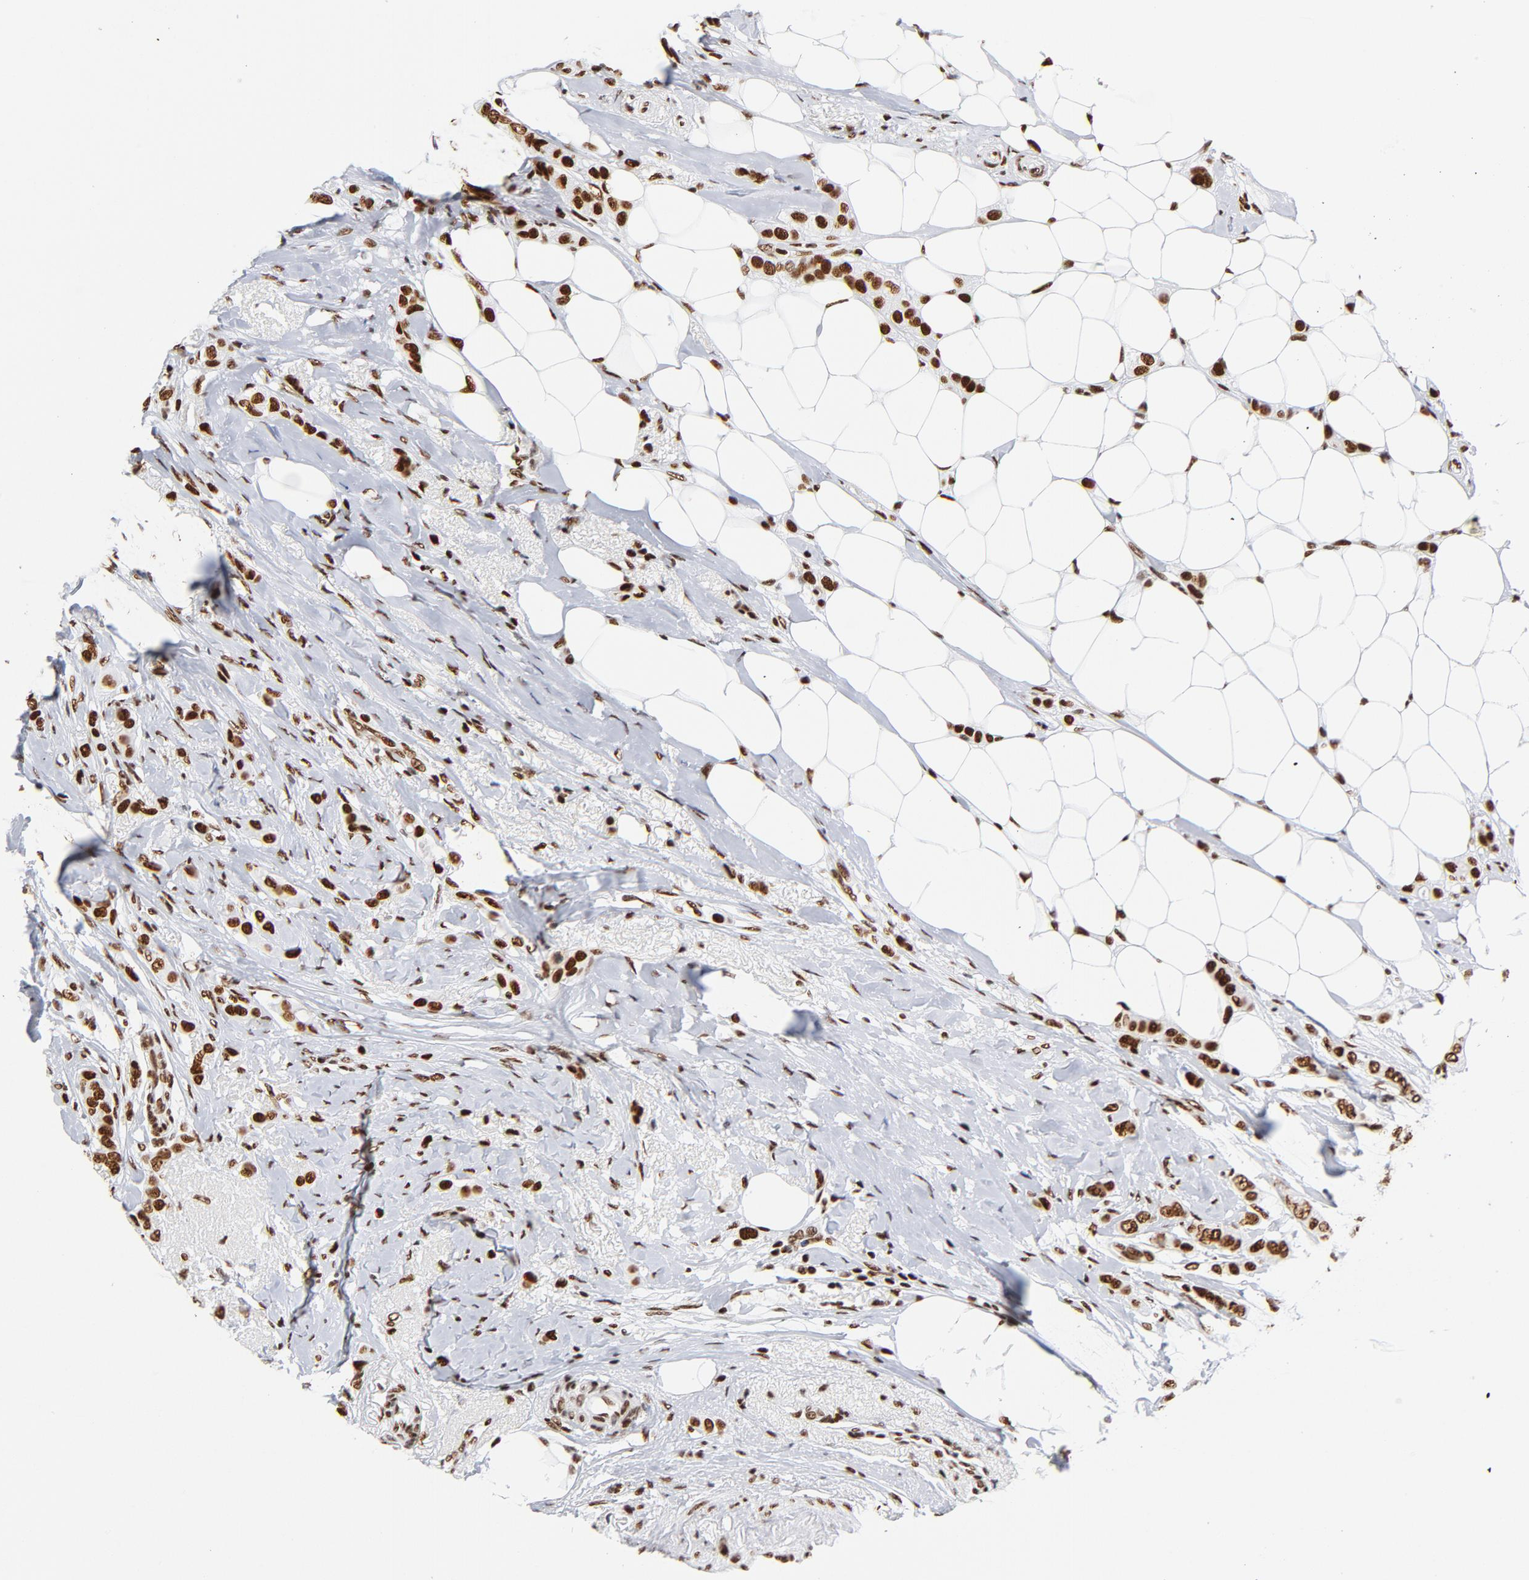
{"staining": {"intensity": "strong", "quantity": ">75%", "location": "nuclear"}, "tissue": "breast cancer", "cell_type": "Tumor cells", "image_type": "cancer", "snomed": [{"axis": "morphology", "description": "Lobular carcinoma"}, {"axis": "topography", "description": "Breast"}], "caption": "Immunohistochemical staining of human breast cancer (lobular carcinoma) demonstrates strong nuclear protein staining in about >75% of tumor cells.", "gene": "XRCC5", "patient": {"sex": "female", "age": 55}}